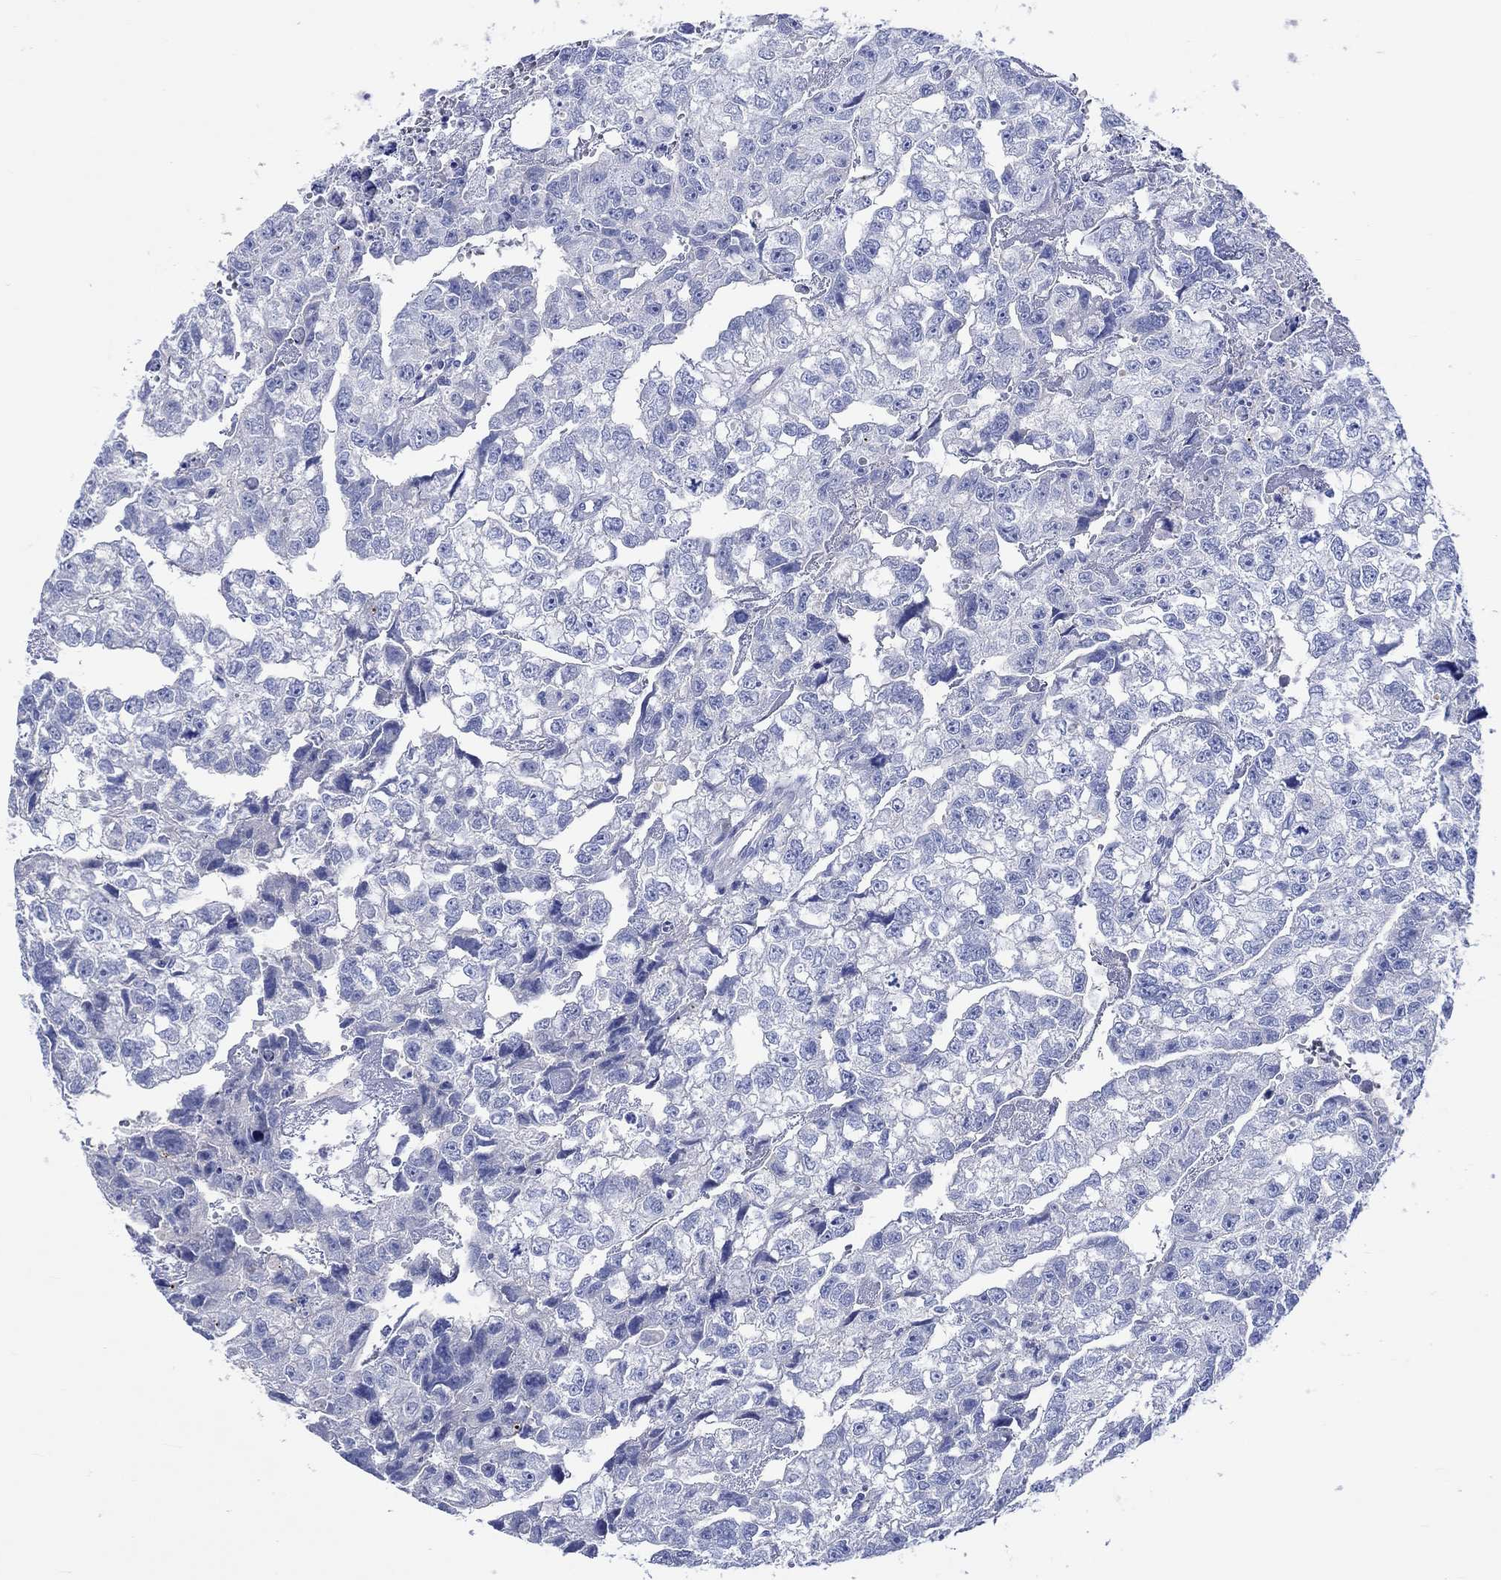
{"staining": {"intensity": "negative", "quantity": "none", "location": "none"}, "tissue": "testis cancer", "cell_type": "Tumor cells", "image_type": "cancer", "snomed": [{"axis": "morphology", "description": "Carcinoma, Embryonal, NOS"}, {"axis": "morphology", "description": "Teratoma, malignant, NOS"}, {"axis": "topography", "description": "Testis"}], "caption": "An immunohistochemistry (IHC) image of testis cancer (malignant teratoma) is shown. There is no staining in tumor cells of testis cancer (malignant teratoma).", "gene": "SHISA4", "patient": {"sex": "male", "age": 44}}